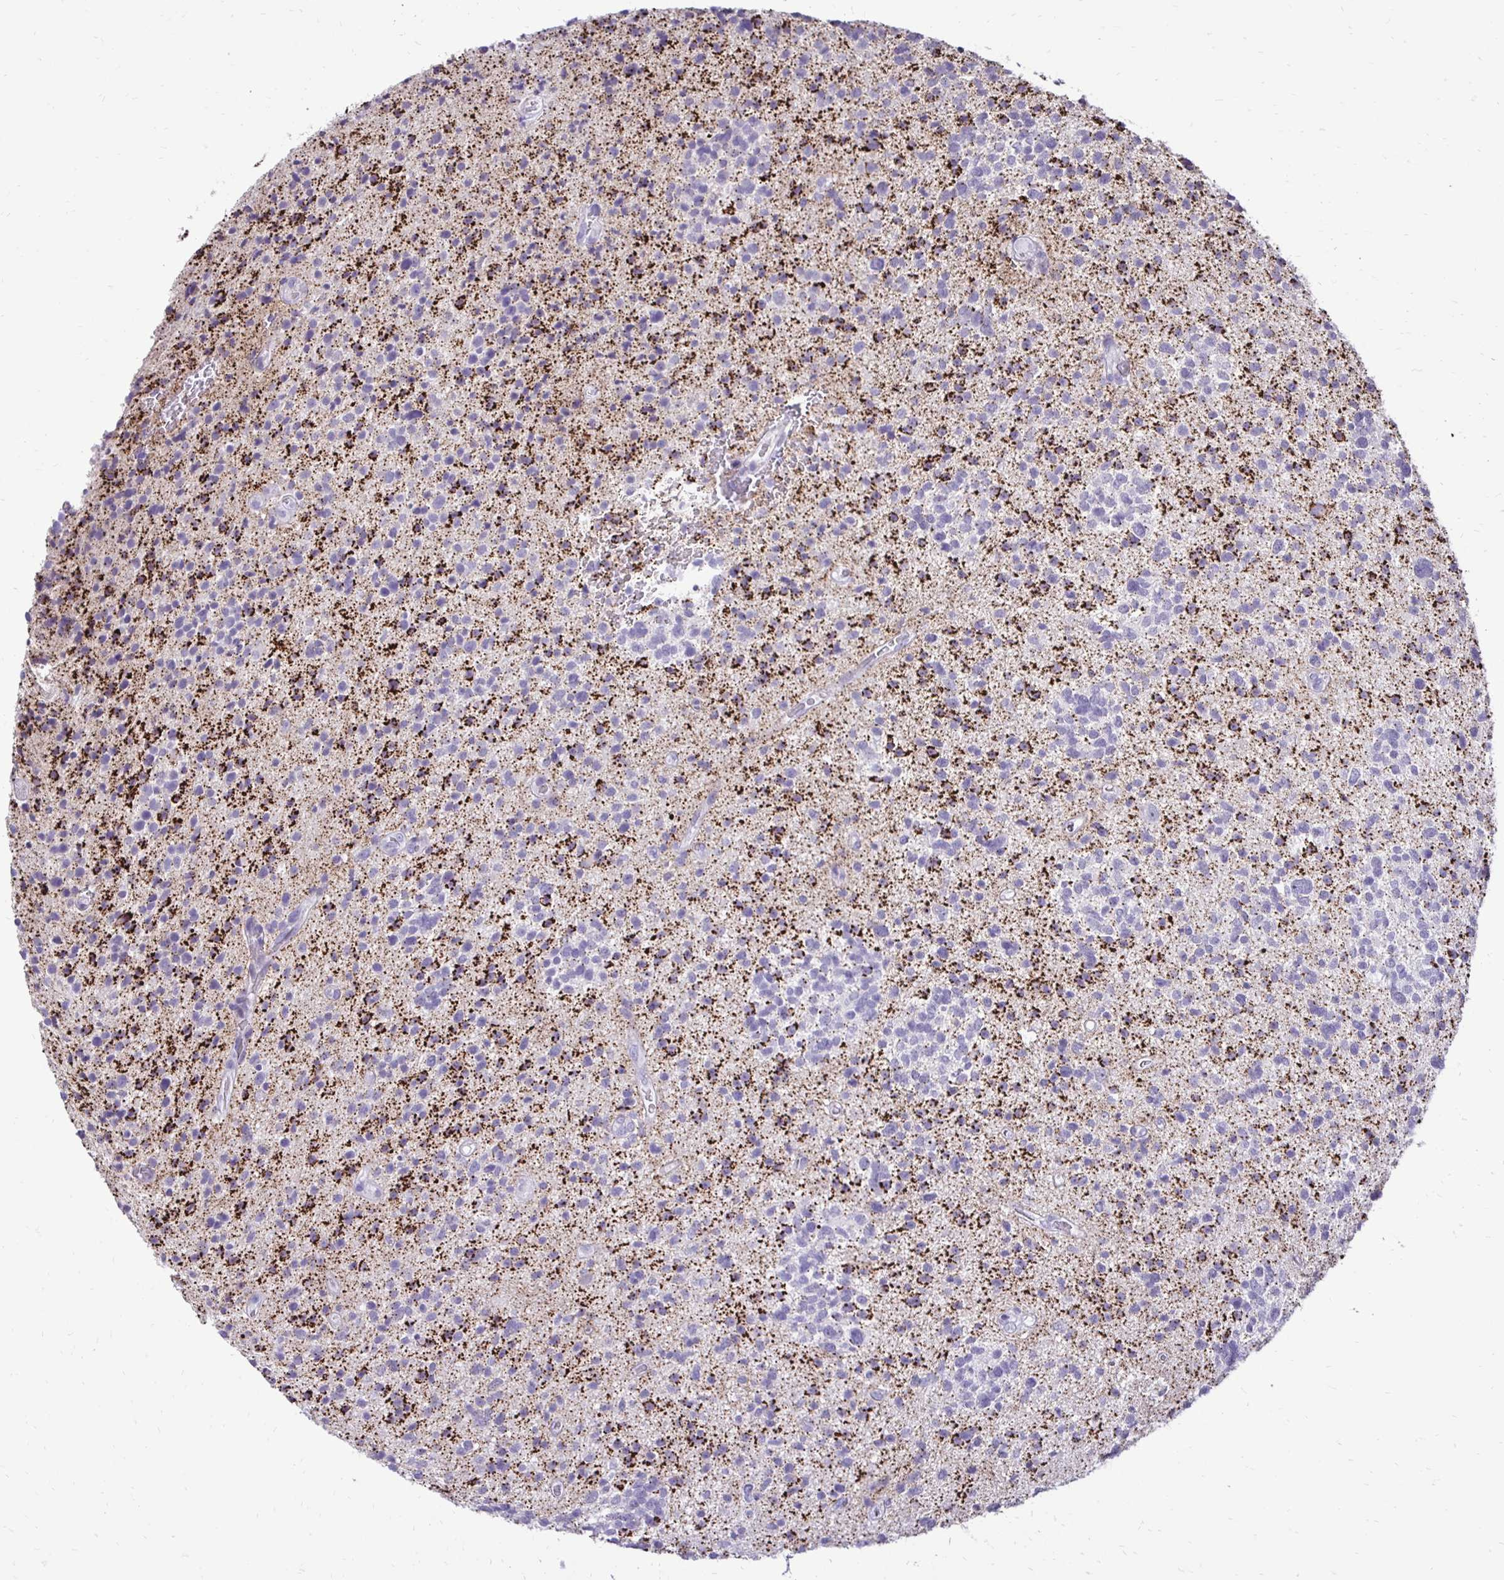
{"staining": {"intensity": "moderate", "quantity": "25%-75%", "location": "cytoplasmic/membranous"}, "tissue": "glioma", "cell_type": "Tumor cells", "image_type": "cancer", "snomed": [{"axis": "morphology", "description": "Glioma, malignant, High grade"}, {"axis": "topography", "description": "Brain"}], "caption": "Glioma was stained to show a protein in brown. There is medium levels of moderate cytoplasmic/membranous staining in about 25%-75% of tumor cells.", "gene": "GAS2", "patient": {"sex": "male", "age": 29}}